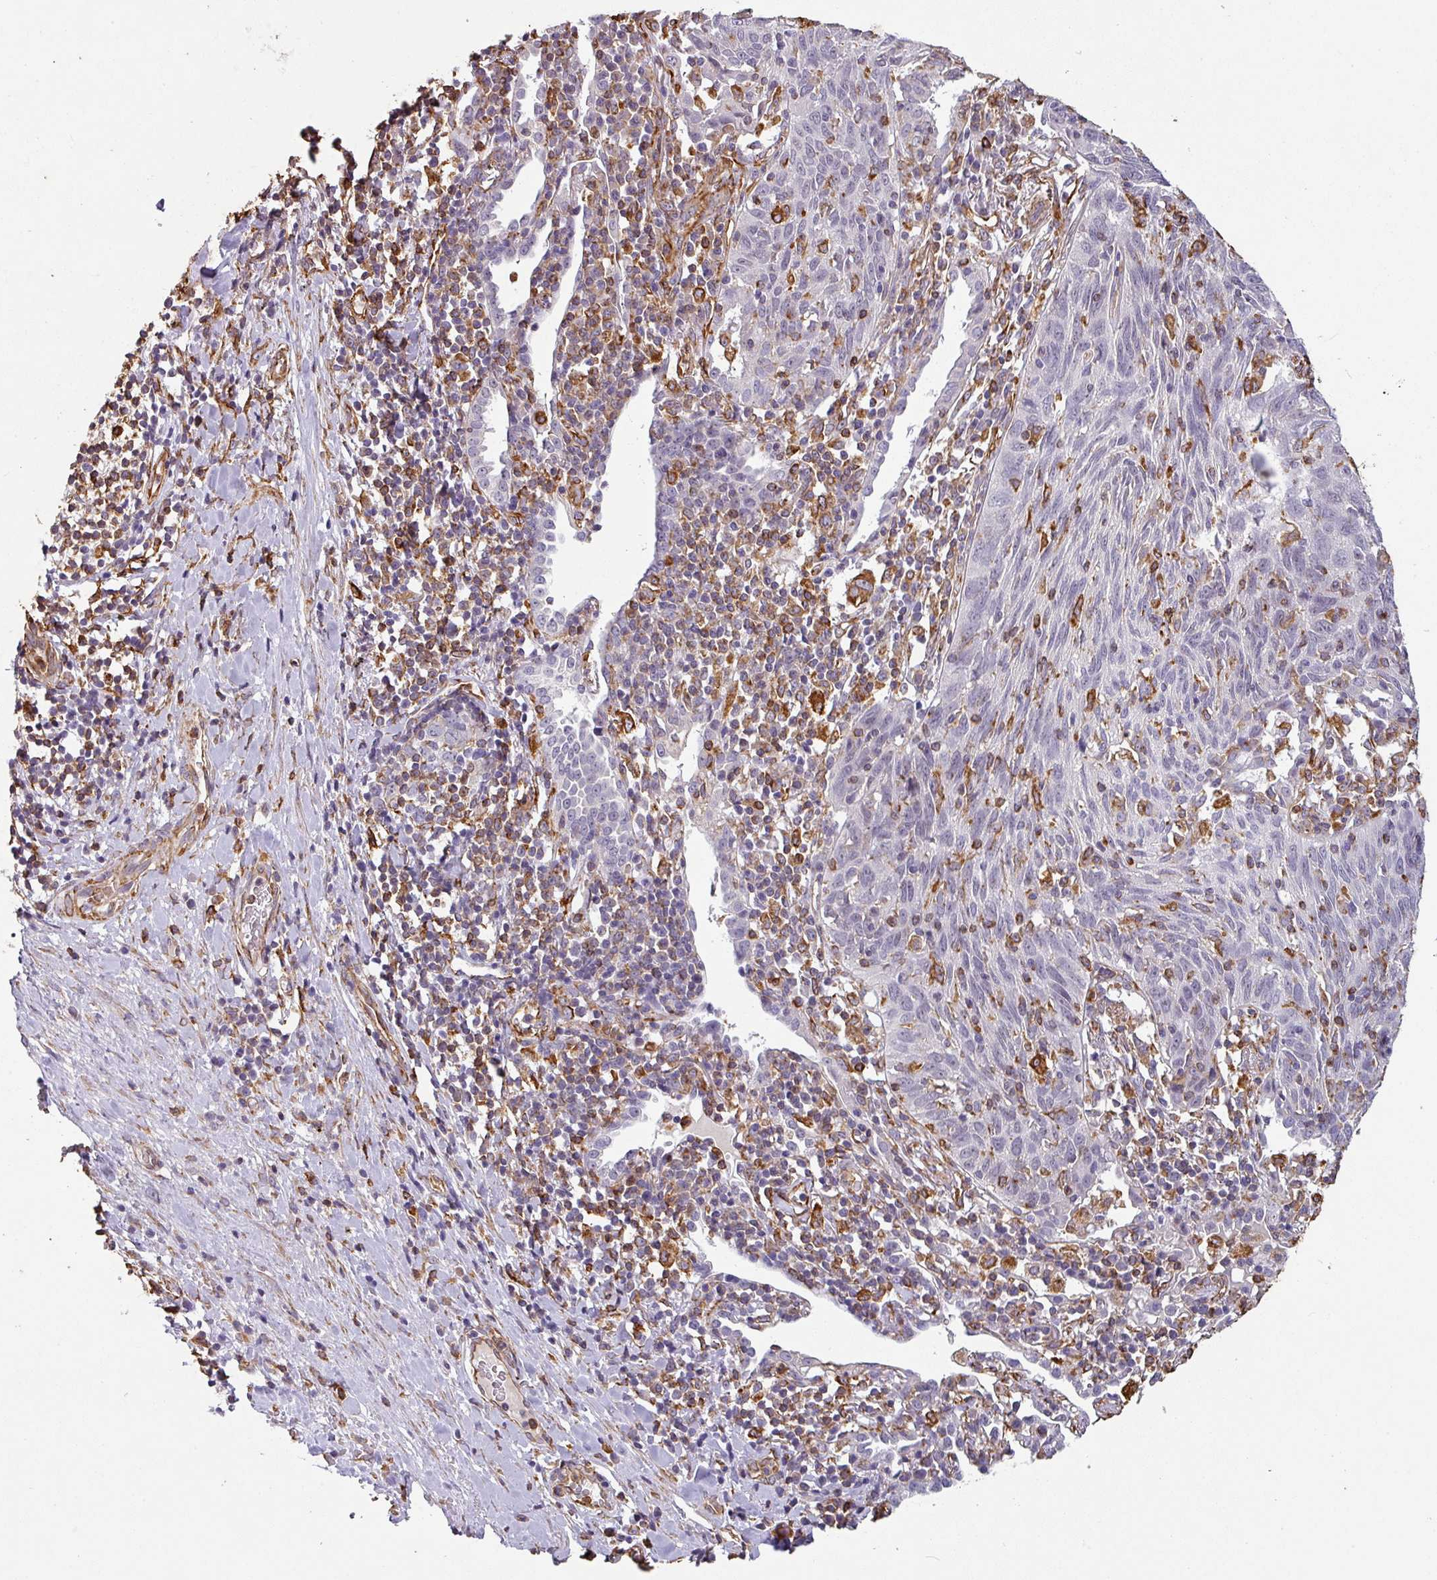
{"staining": {"intensity": "negative", "quantity": "none", "location": "none"}, "tissue": "lung cancer", "cell_type": "Tumor cells", "image_type": "cancer", "snomed": [{"axis": "morphology", "description": "Squamous cell carcinoma, NOS"}, {"axis": "topography", "description": "Lung"}], "caption": "A histopathology image of human lung squamous cell carcinoma is negative for staining in tumor cells.", "gene": "ZNF280C", "patient": {"sex": "female", "age": 66}}